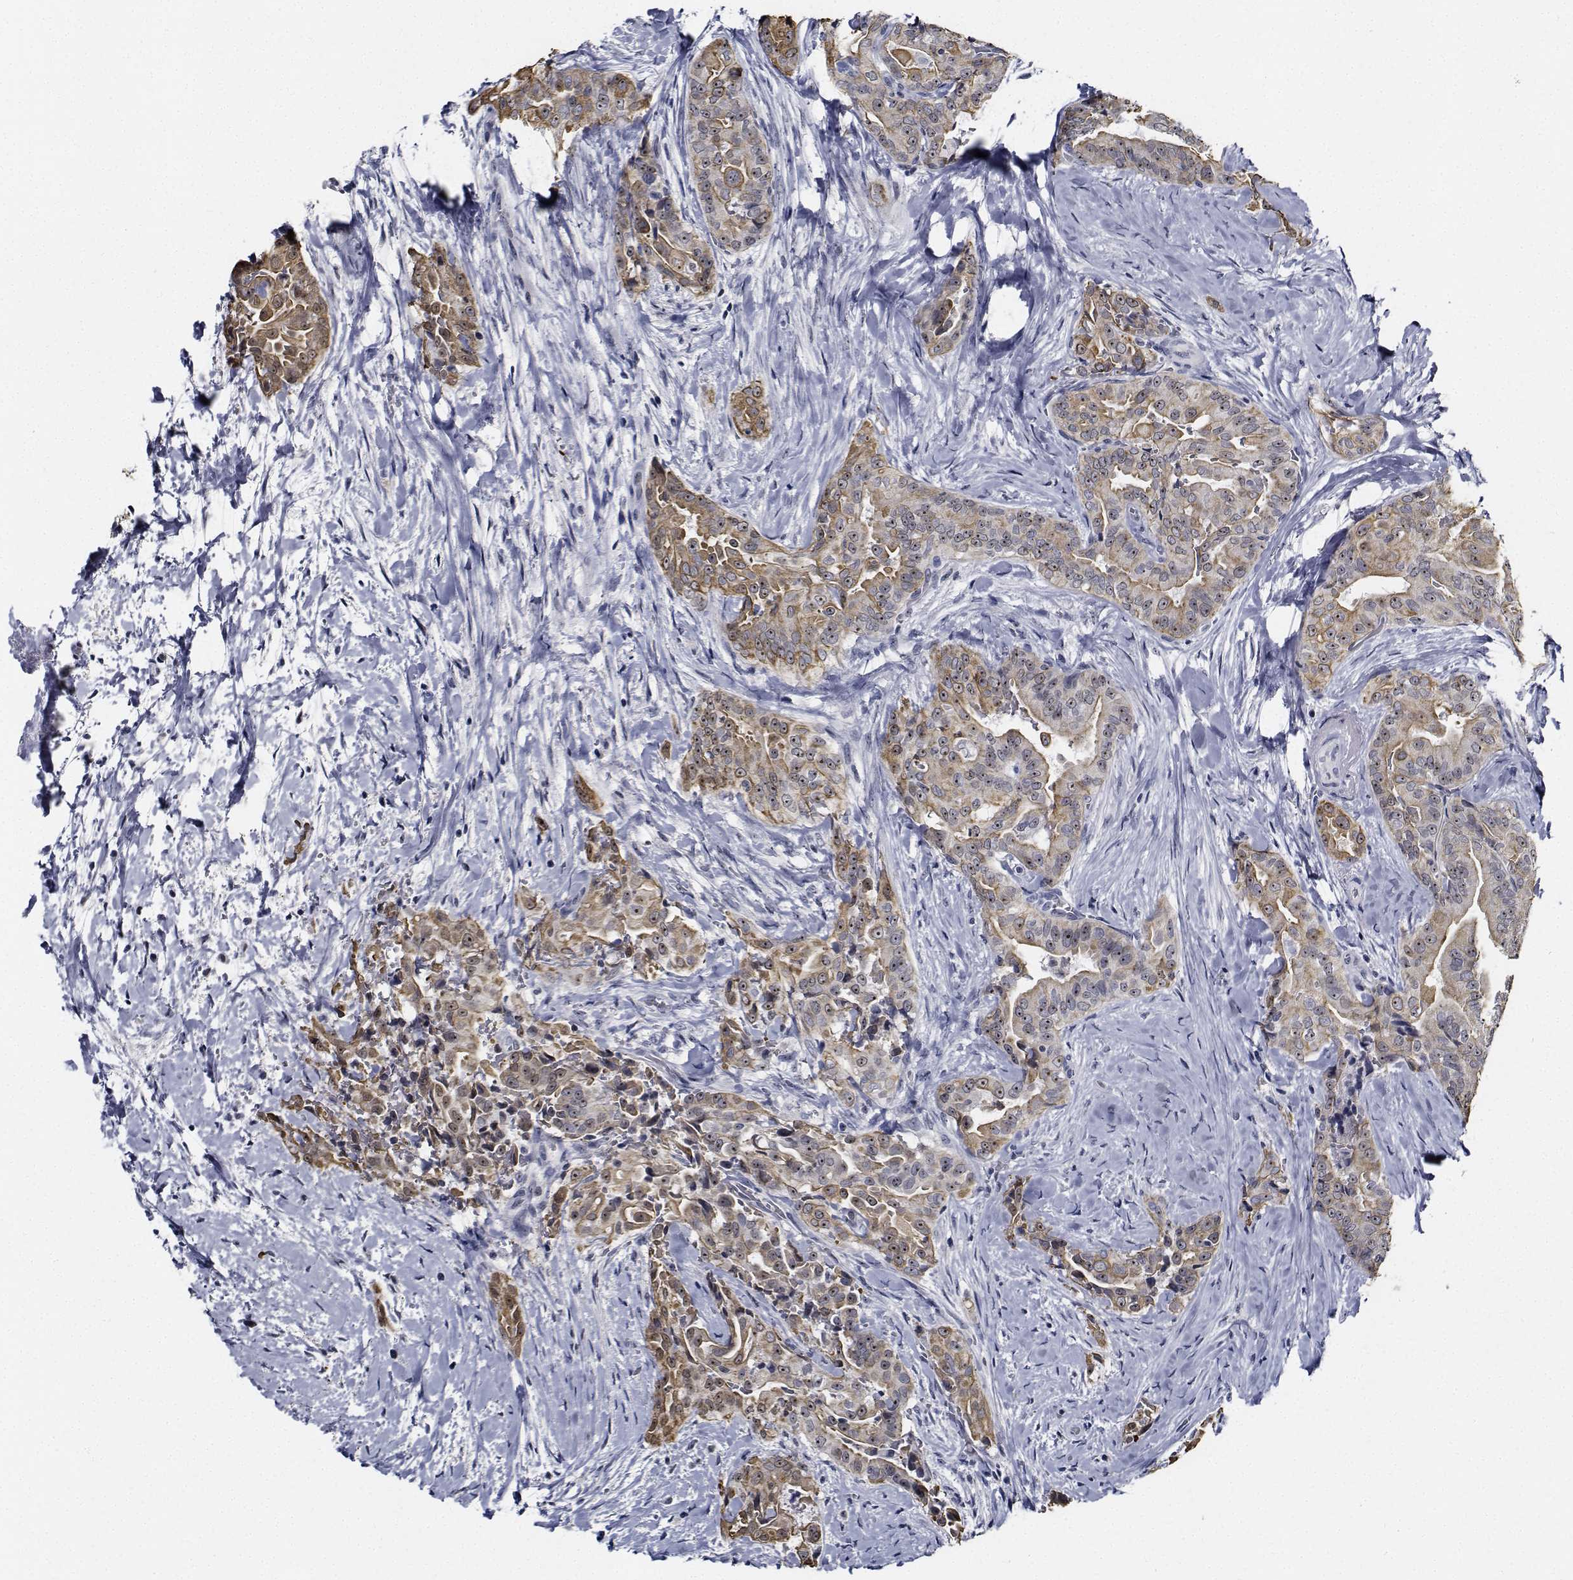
{"staining": {"intensity": "weak", "quantity": ">75%", "location": "cytoplasmic/membranous,nuclear"}, "tissue": "thyroid cancer", "cell_type": "Tumor cells", "image_type": "cancer", "snomed": [{"axis": "morphology", "description": "Papillary adenocarcinoma, NOS"}, {"axis": "topography", "description": "Thyroid gland"}], "caption": "Brown immunohistochemical staining in human thyroid cancer reveals weak cytoplasmic/membranous and nuclear staining in about >75% of tumor cells. The staining was performed using DAB to visualize the protein expression in brown, while the nuclei were stained in blue with hematoxylin (Magnification: 20x).", "gene": "NVL", "patient": {"sex": "male", "age": 61}}